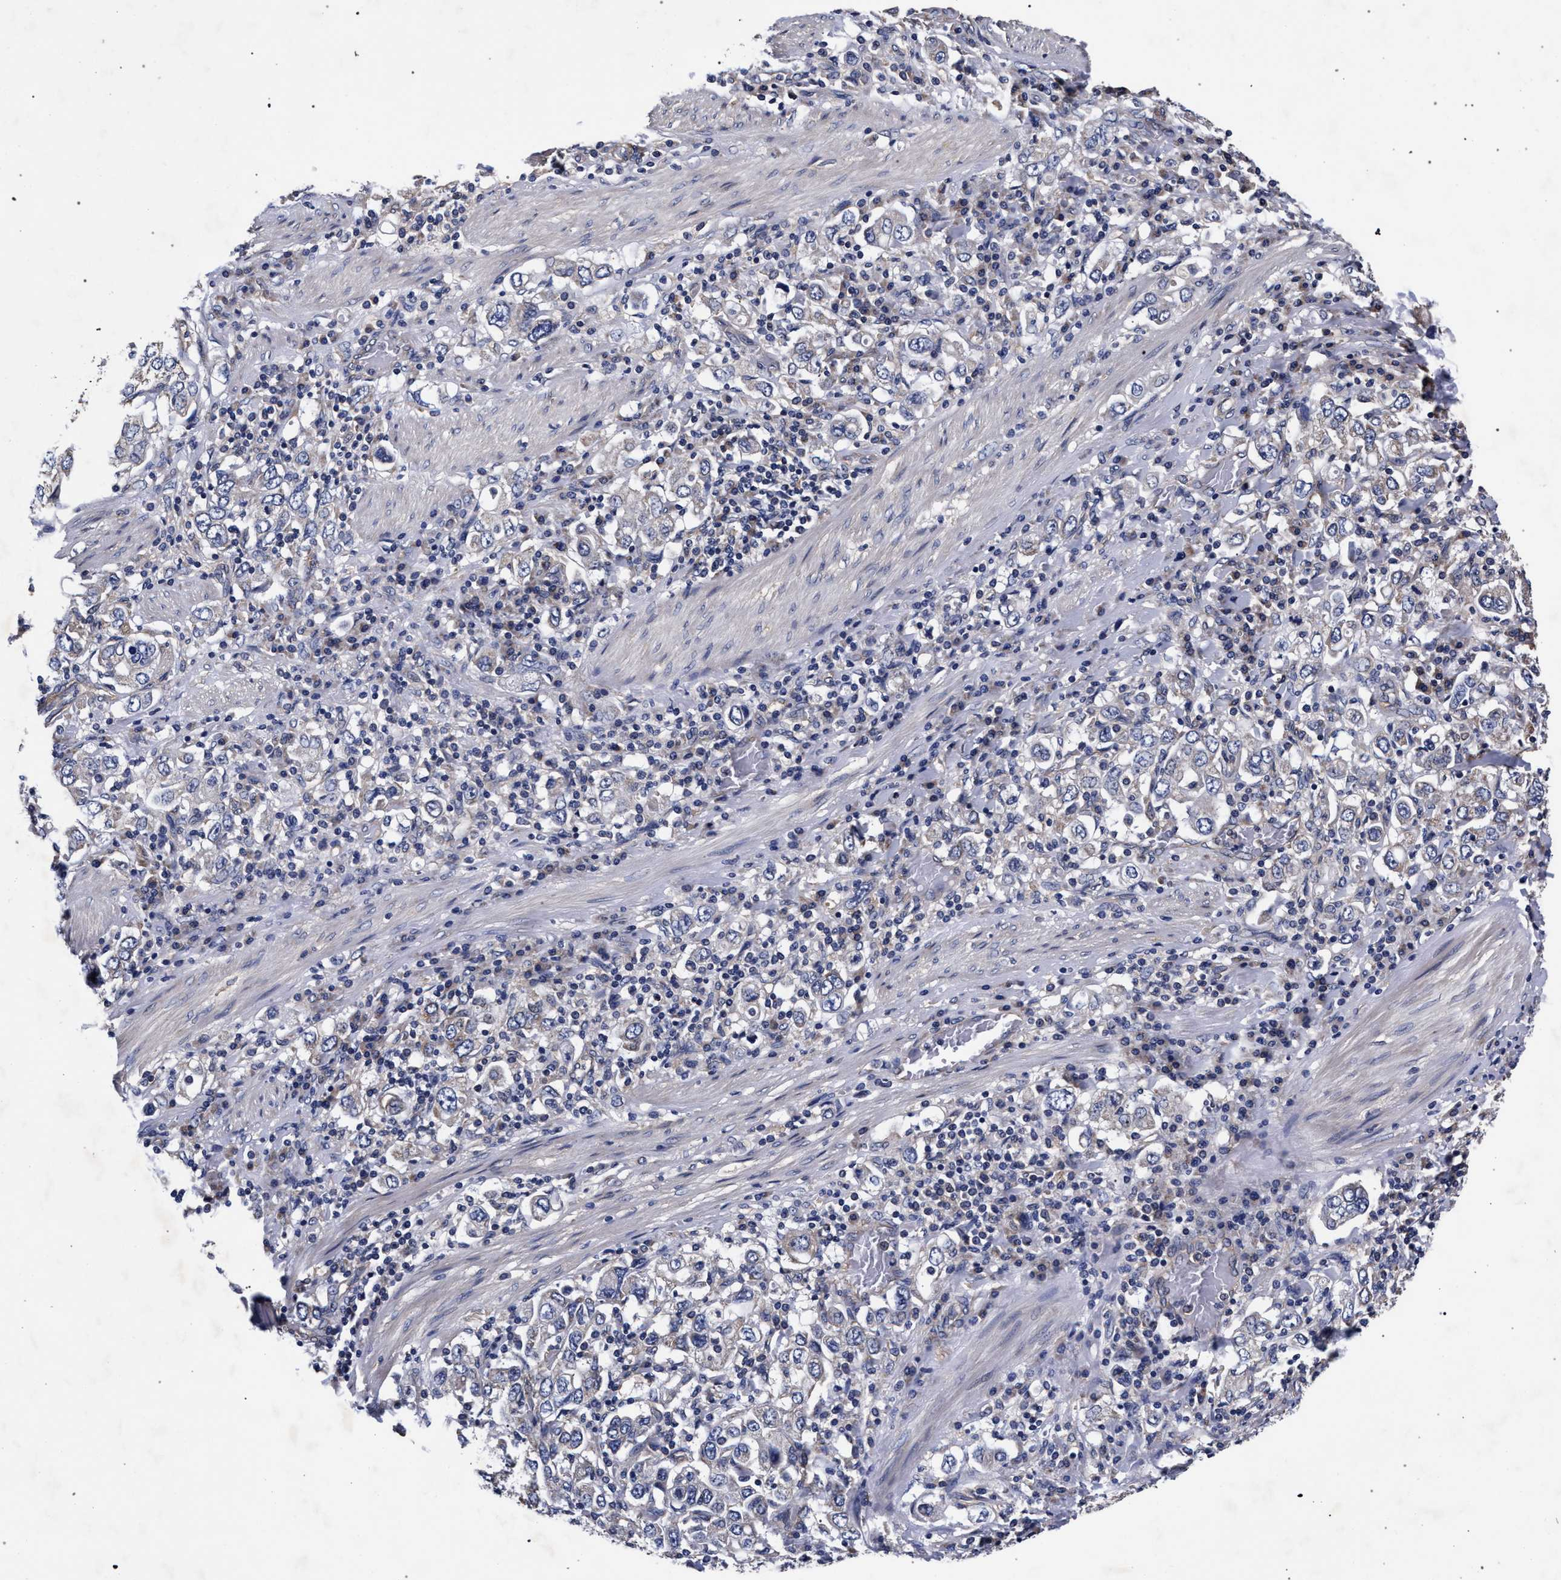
{"staining": {"intensity": "negative", "quantity": "none", "location": "none"}, "tissue": "stomach cancer", "cell_type": "Tumor cells", "image_type": "cancer", "snomed": [{"axis": "morphology", "description": "Adenocarcinoma, NOS"}, {"axis": "topography", "description": "Stomach, upper"}], "caption": "Immunohistochemical staining of adenocarcinoma (stomach) exhibits no significant positivity in tumor cells. (DAB IHC, high magnification).", "gene": "CFAP95", "patient": {"sex": "male", "age": 62}}